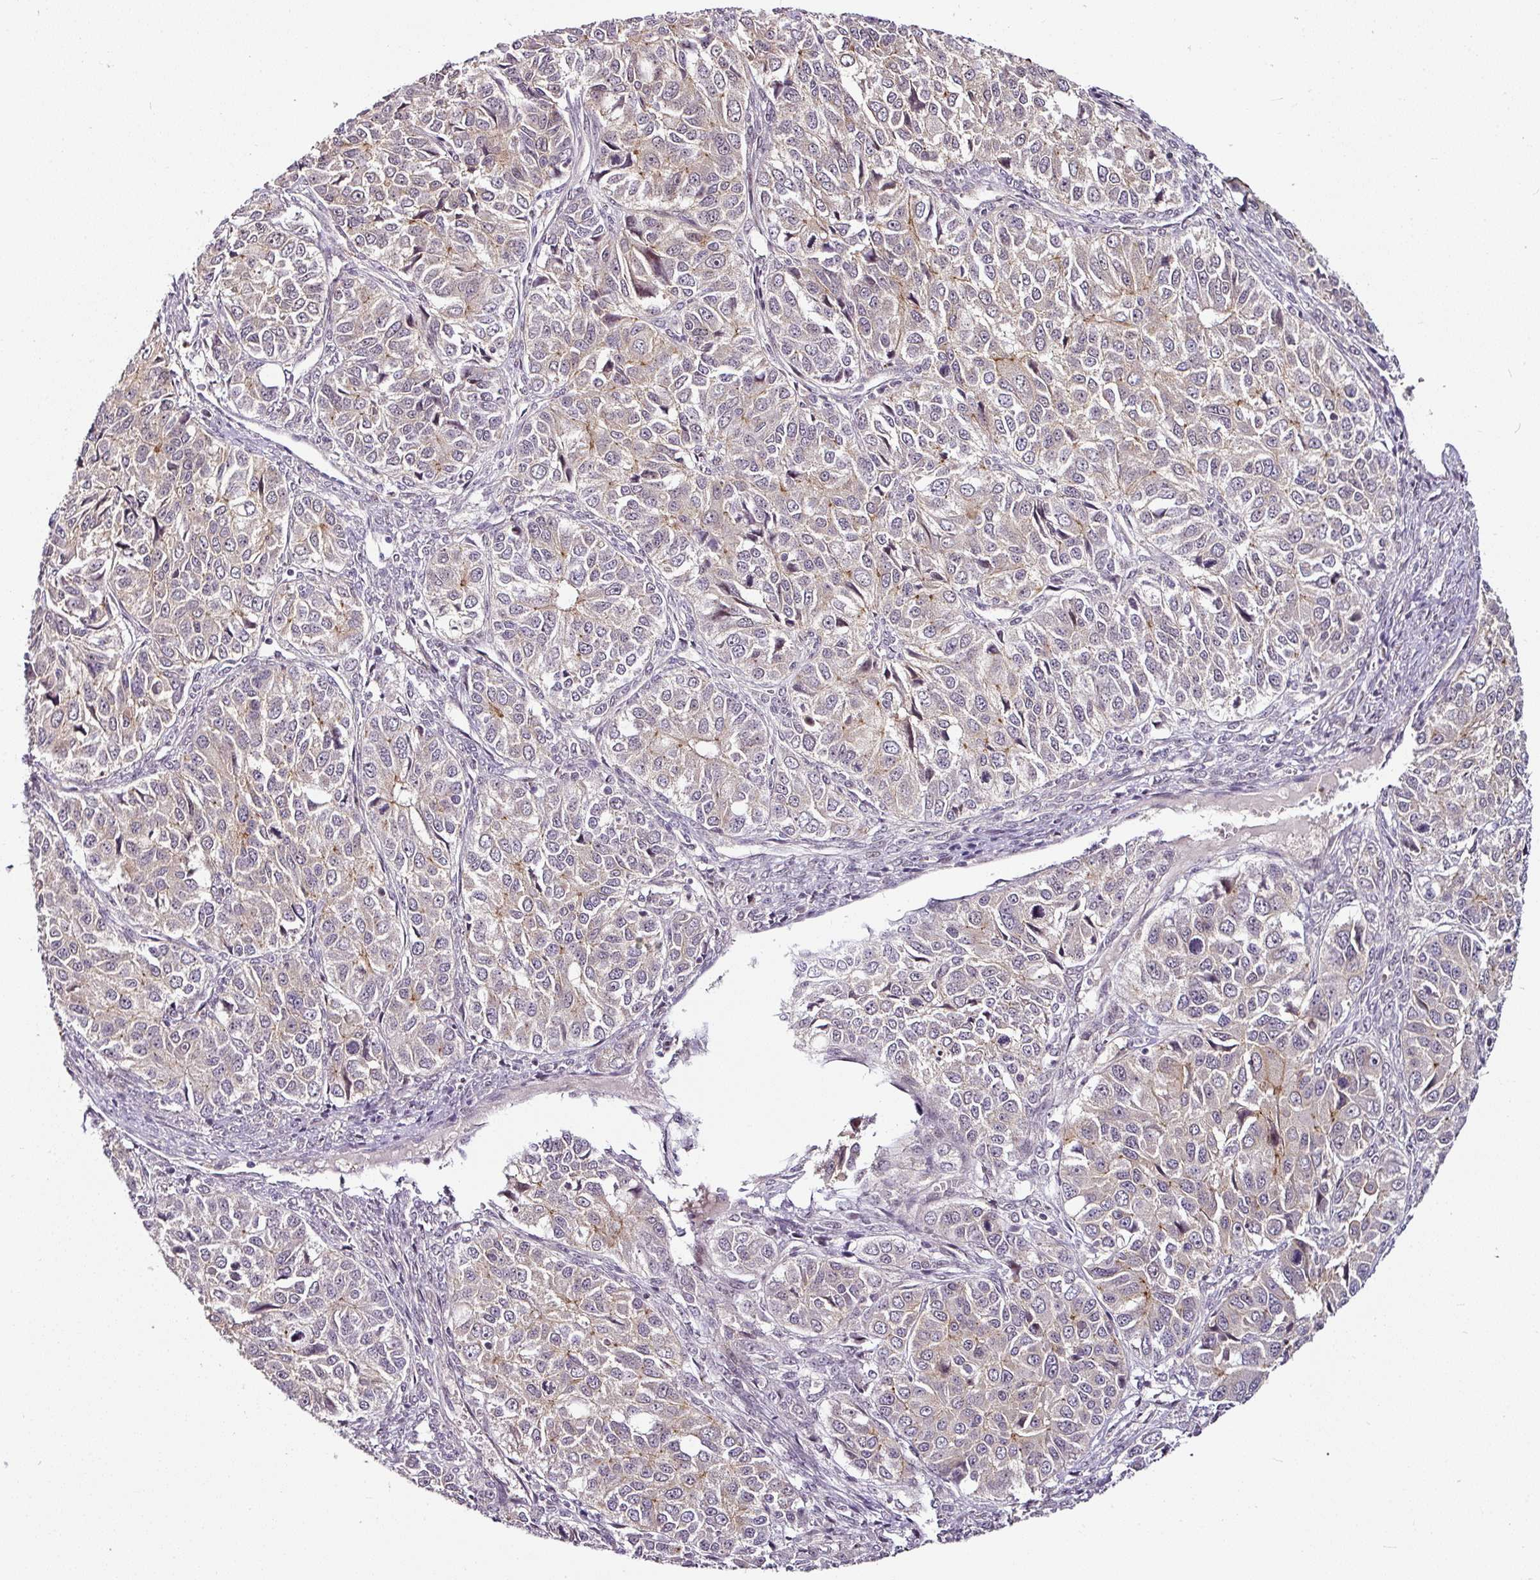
{"staining": {"intensity": "moderate", "quantity": "<25%", "location": "cytoplasmic/membranous"}, "tissue": "ovarian cancer", "cell_type": "Tumor cells", "image_type": "cancer", "snomed": [{"axis": "morphology", "description": "Carcinoma, endometroid"}, {"axis": "topography", "description": "Ovary"}], "caption": "This micrograph displays immunohistochemistry staining of human ovarian cancer, with low moderate cytoplasmic/membranous positivity in about <25% of tumor cells.", "gene": "DCAF13", "patient": {"sex": "female", "age": 51}}